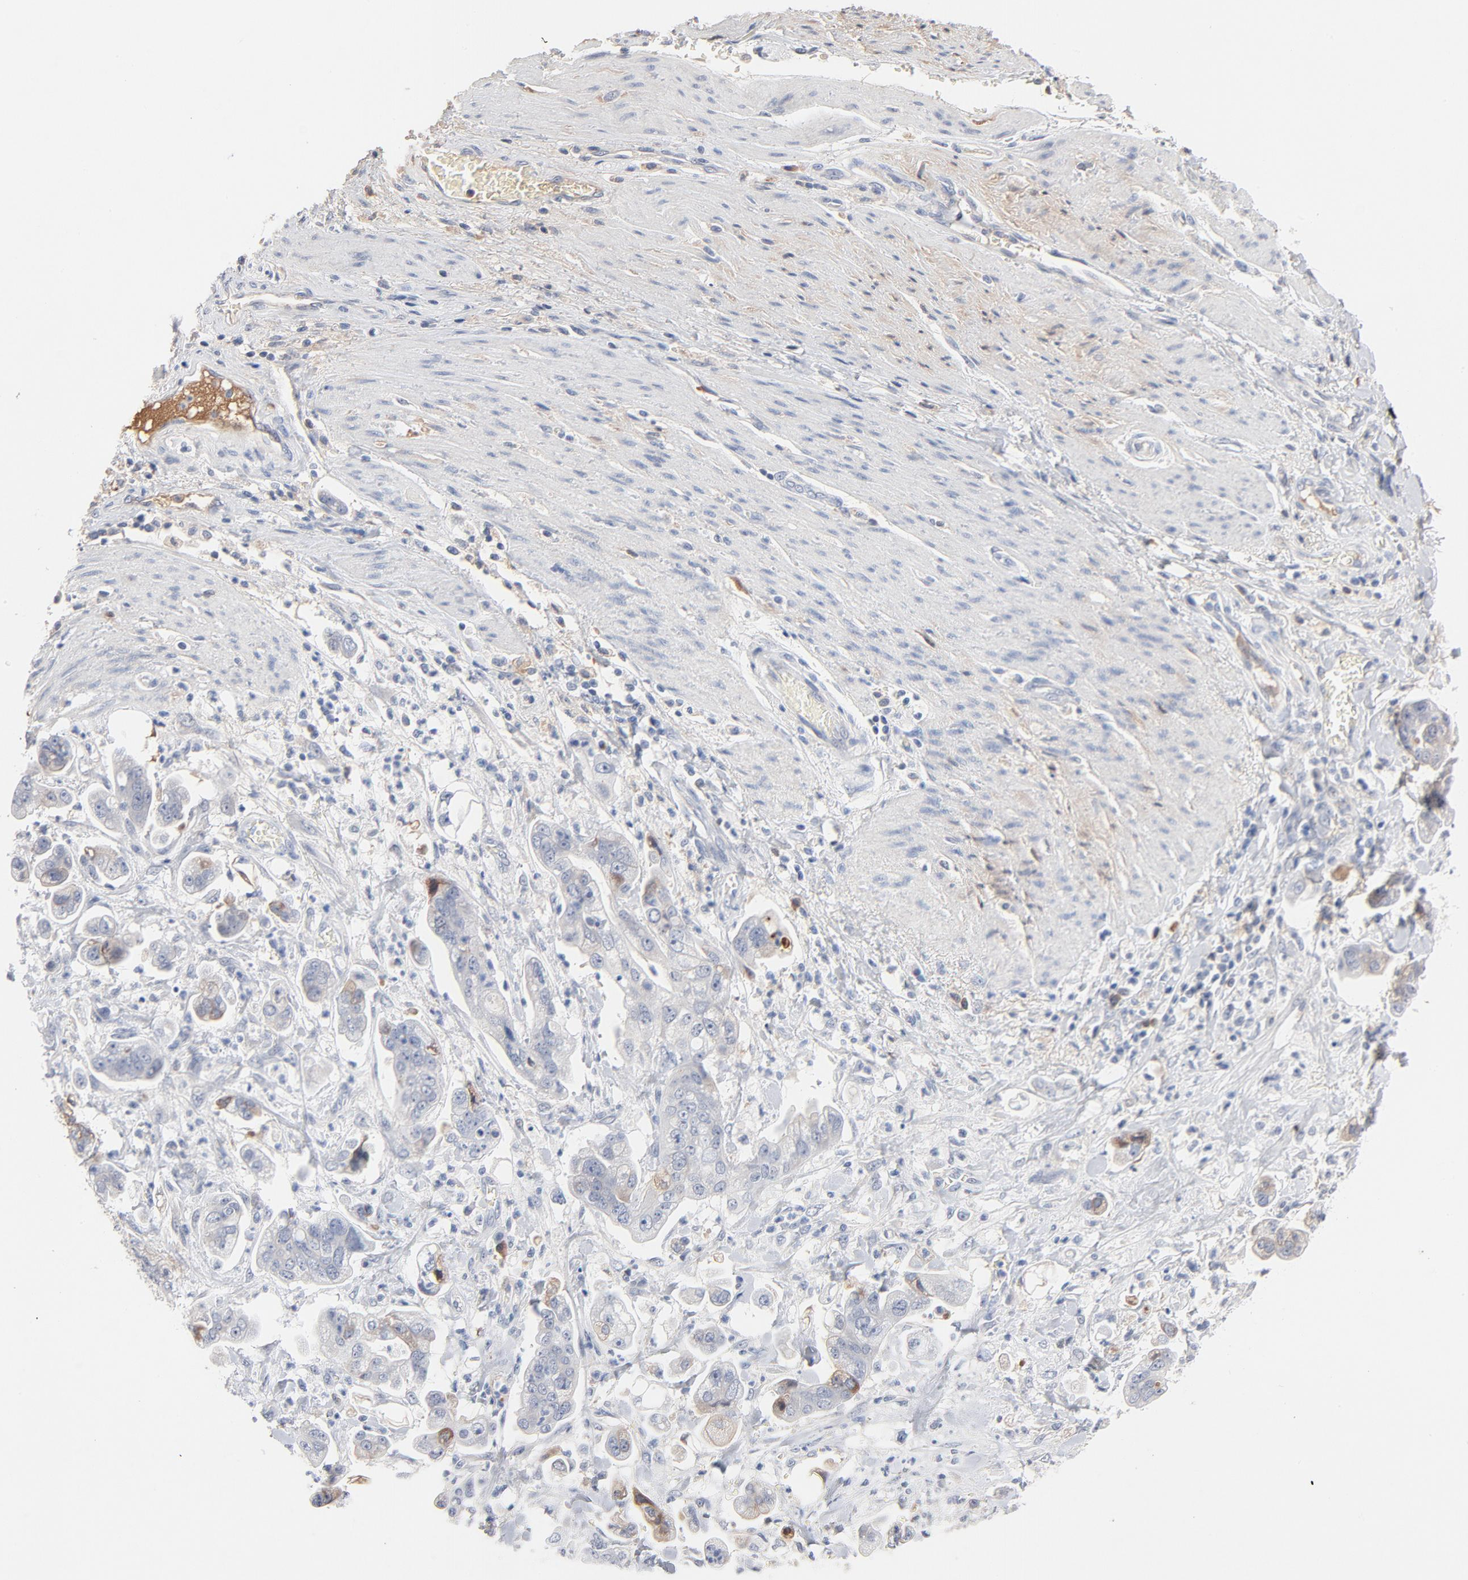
{"staining": {"intensity": "negative", "quantity": "none", "location": "none"}, "tissue": "stomach cancer", "cell_type": "Tumor cells", "image_type": "cancer", "snomed": [{"axis": "morphology", "description": "Adenocarcinoma, NOS"}, {"axis": "topography", "description": "Stomach"}], "caption": "Tumor cells show no significant positivity in stomach cancer.", "gene": "SERPINA4", "patient": {"sex": "male", "age": 62}}